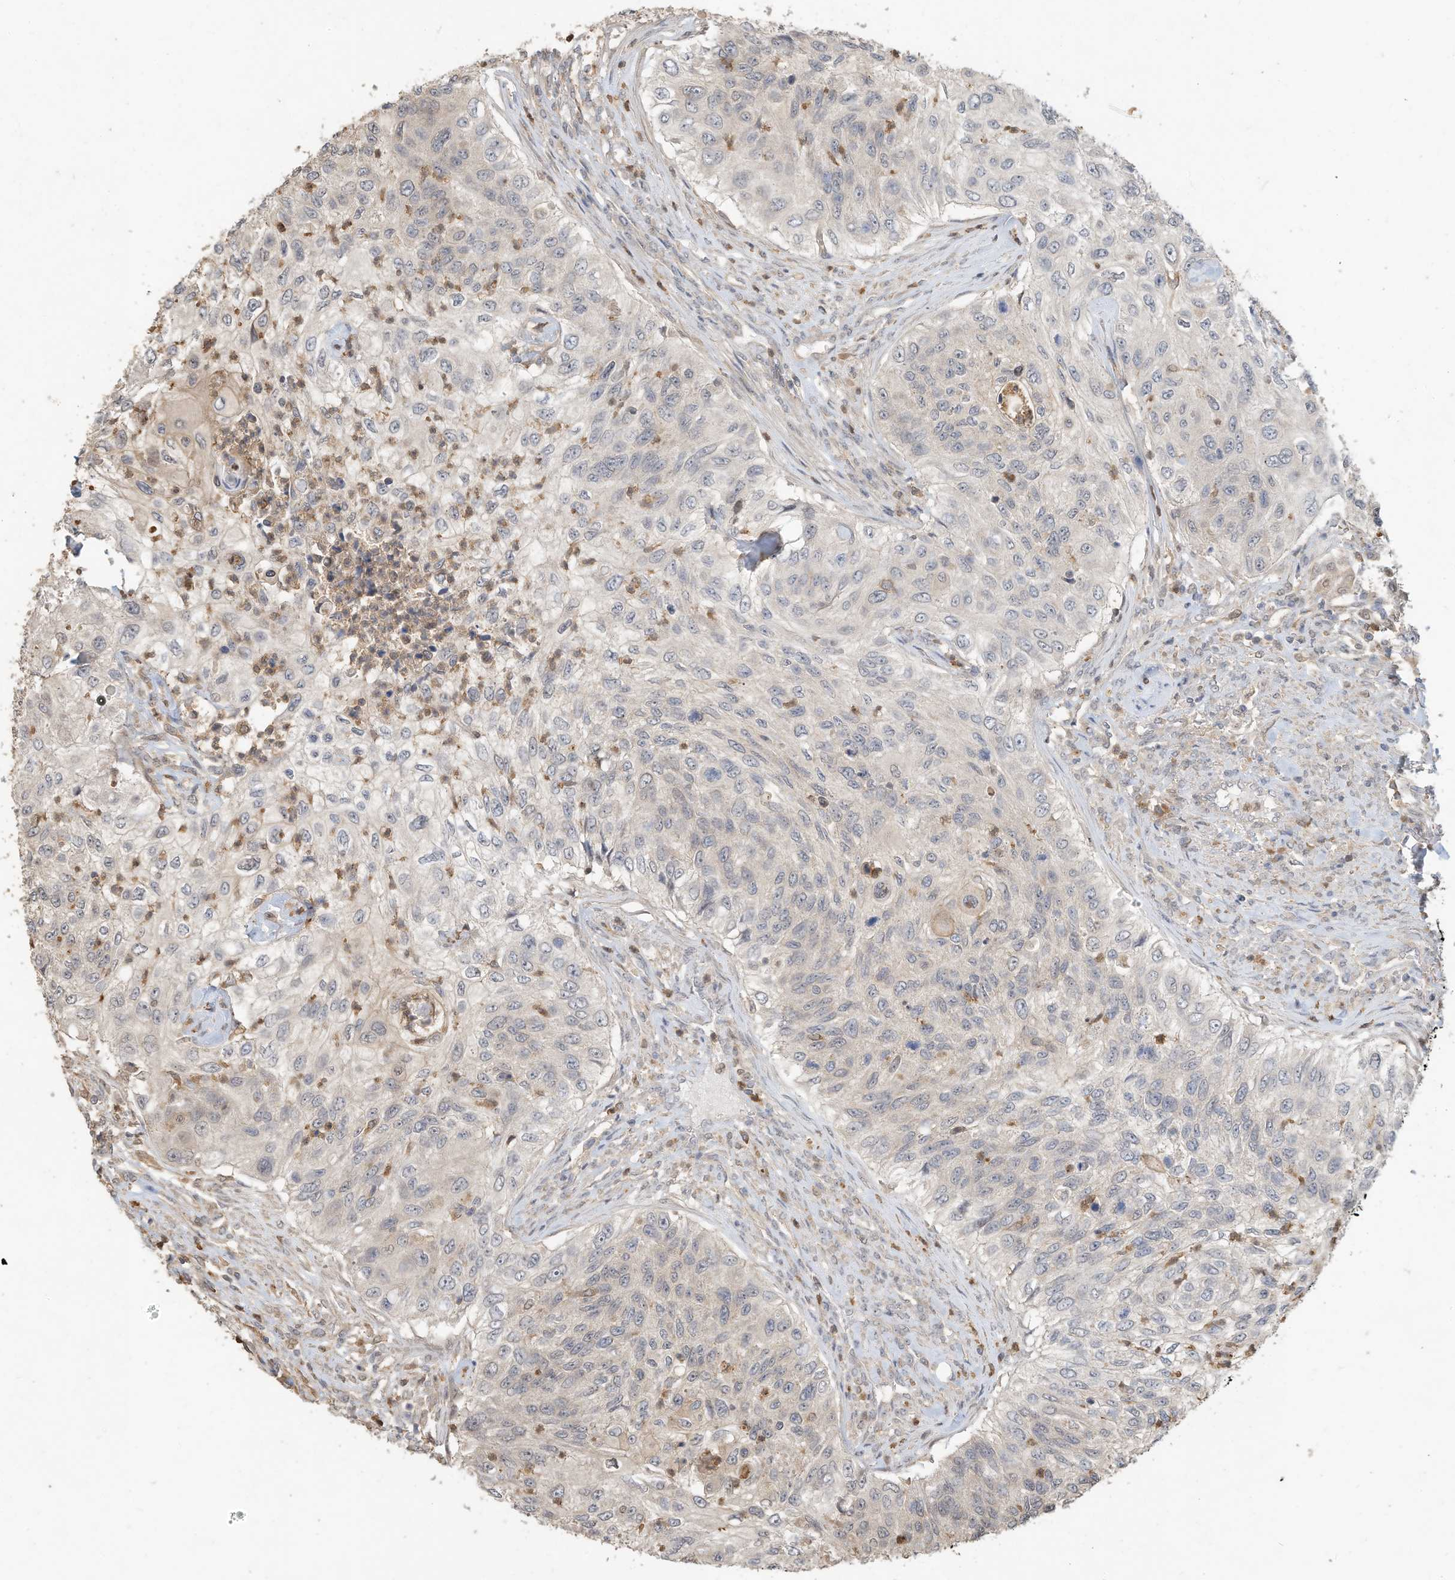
{"staining": {"intensity": "negative", "quantity": "none", "location": "none"}, "tissue": "urothelial cancer", "cell_type": "Tumor cells", "image_type": "cancer", "snomed": [{"axis": "morphology", "description": "Urothelial carcinoma, High grade"}, {"axis": "topography", "description": "Urinary bladder"}], "caption": "An immunohistochemistry (IHC) photomicrograph of urothelial cancer is shown. There is no staining in tumor cells of urothelial cancer.", "gene": "OFD1", "patient": {"sex": "female", "age": 60}}